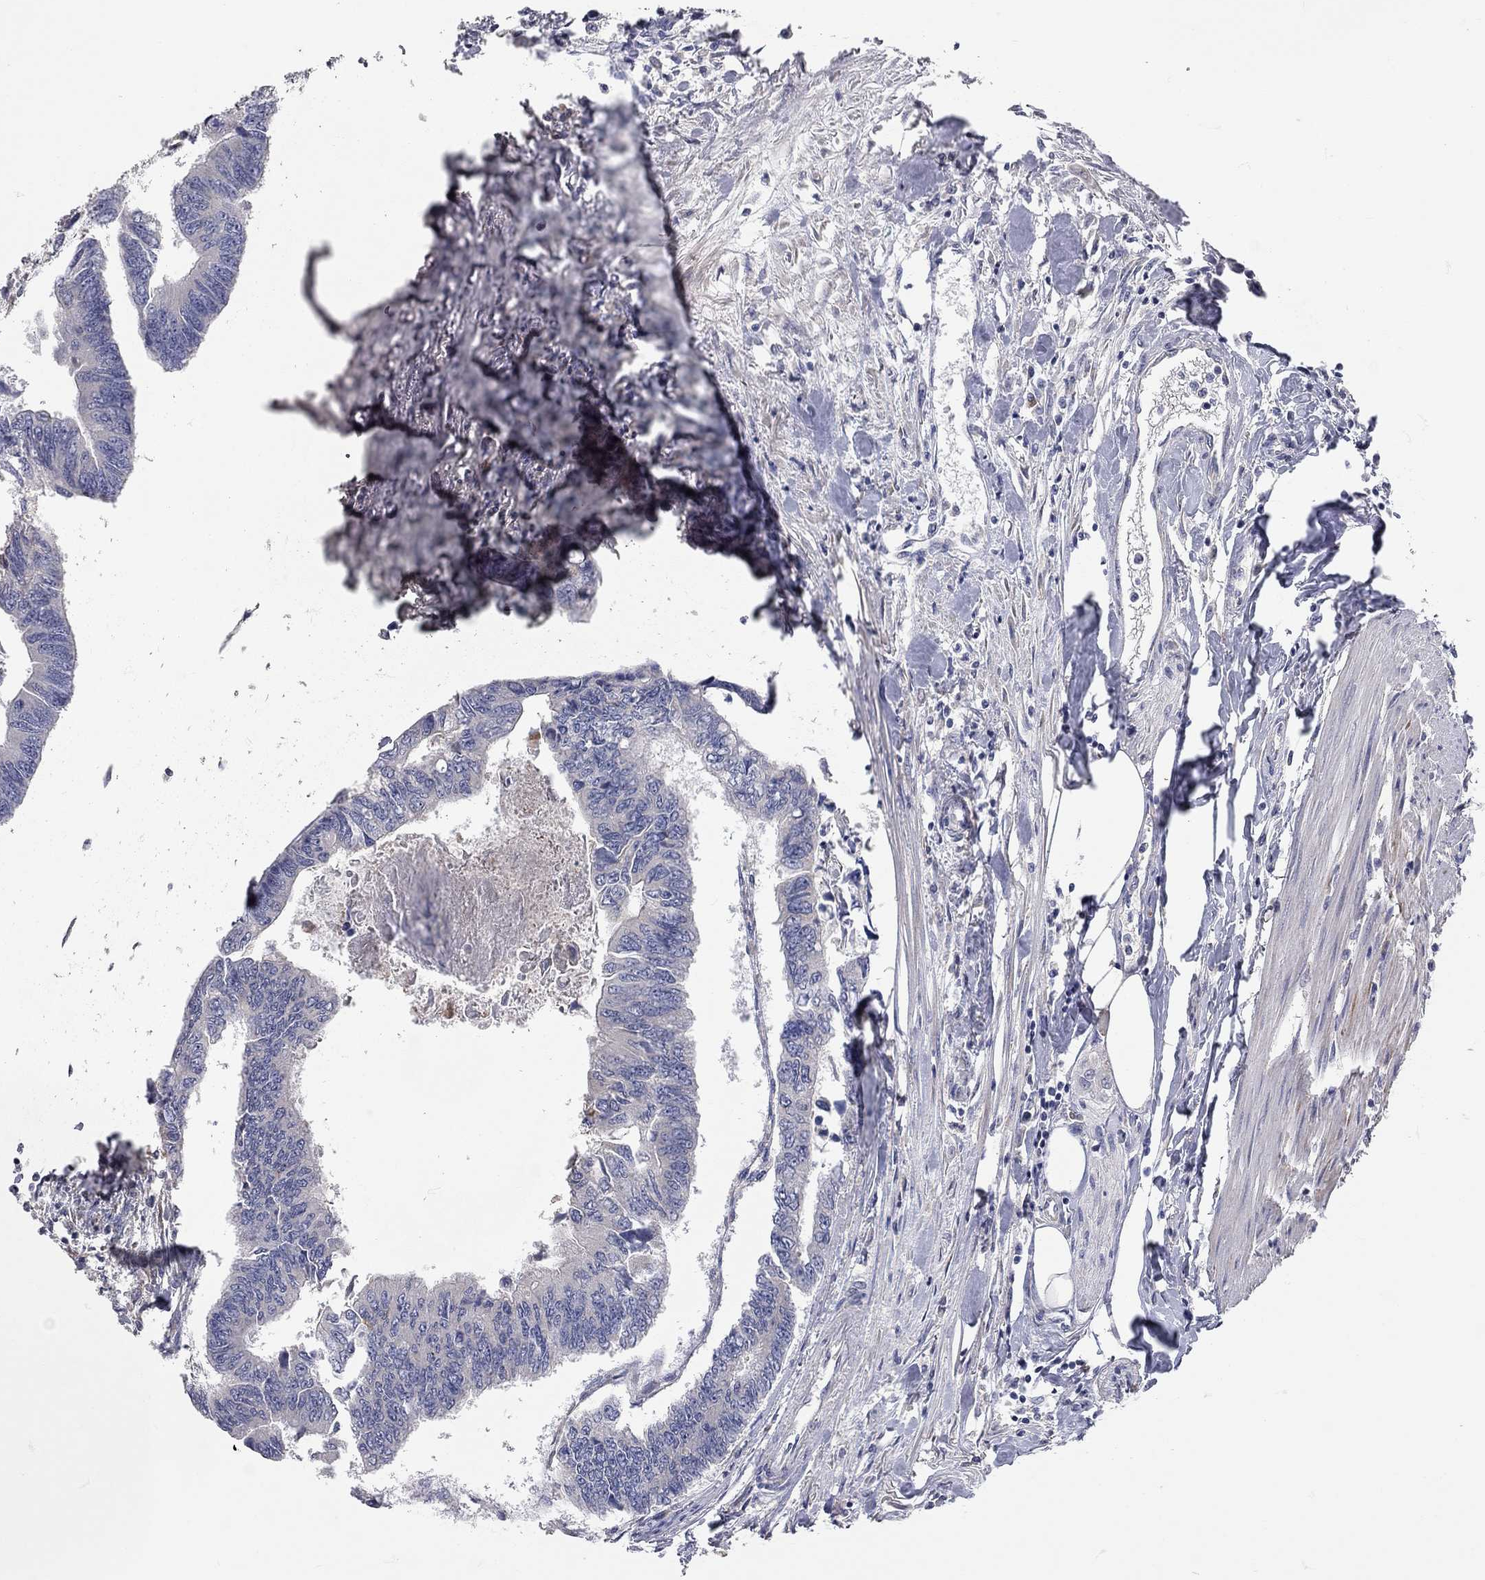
{"staining": {"intensity": "negative", "quantity": "none", "location": "none"}, "tissue": "colorectal cancer", "cell_type": "Tumor cells", "image_type": "cancer", "snomed": [{"axis": "morphology", "description": "Adenocarcinoma, NOS"}, {"axis": "topography", "description": "Colon"}], "caption": "A high-resolution micrograph shows immunohistochemistry staining of colorectal cancer, which demonstrates no significant expression in tumor cells. (Brightfield microscopy of DAB (3,3'-diaminobenzidine) immunohistochemistry (IHC) at high magnification).", "gene": "XAGE2", "patient": {"sex": "female", "age": 65}}